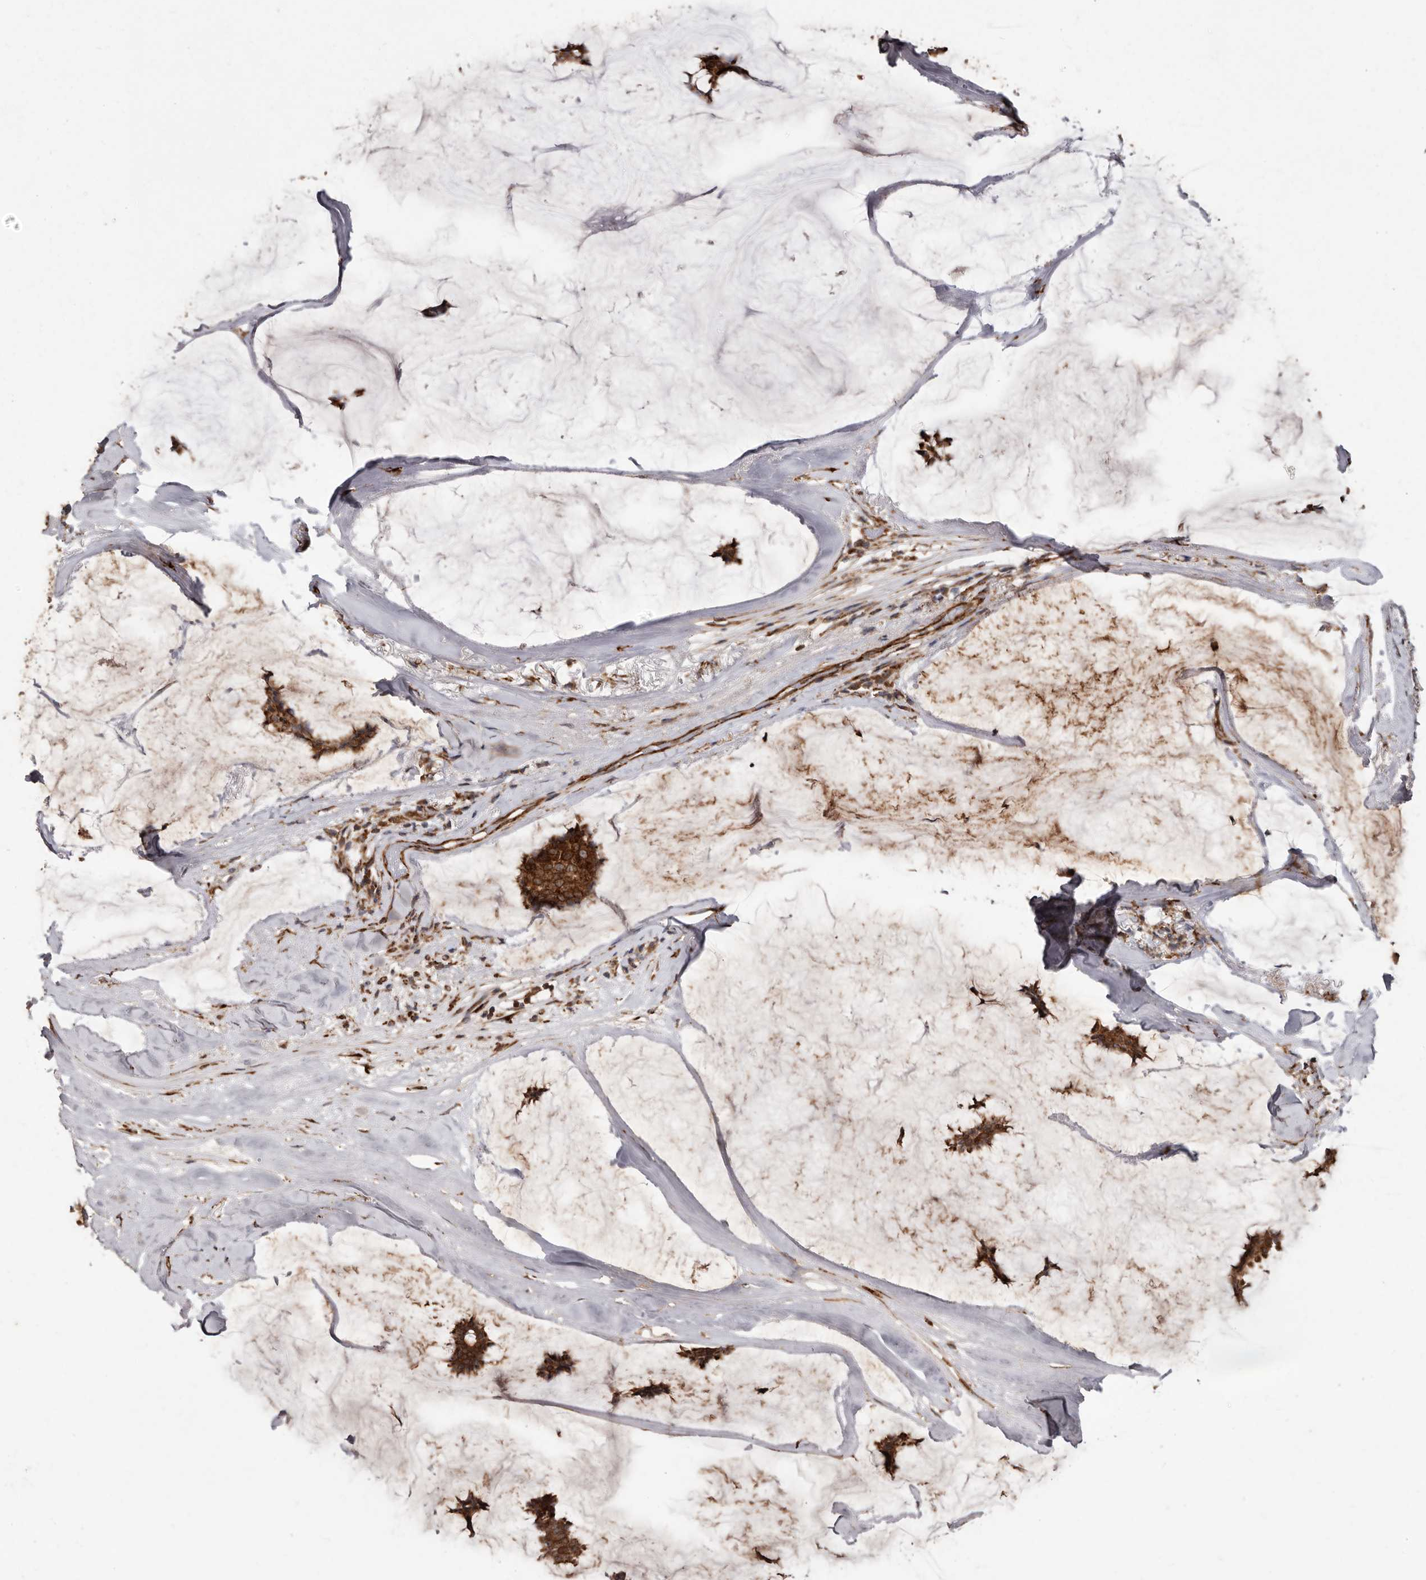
{"staining": {"intensity": "strong", "quantity": ">75%", "location": "cytoplasmic/membranous"}, "tissue": "breast cancer", "cell_type": "Tumor cells", "image_type": "cancer", "snomed": [{"axis": "morphology", "description": "Duct carcinoma"}, {"axis": "topography", "description": "Breast"}], "caption": "There is high levels of strong cytoplasmic/membranous expression in tumor cells of breast cancer, as demonstrated by immunohistochemical staining (brown color).", "gene": "FLAD1", "patient": {"sex": "female", "age": 93}}